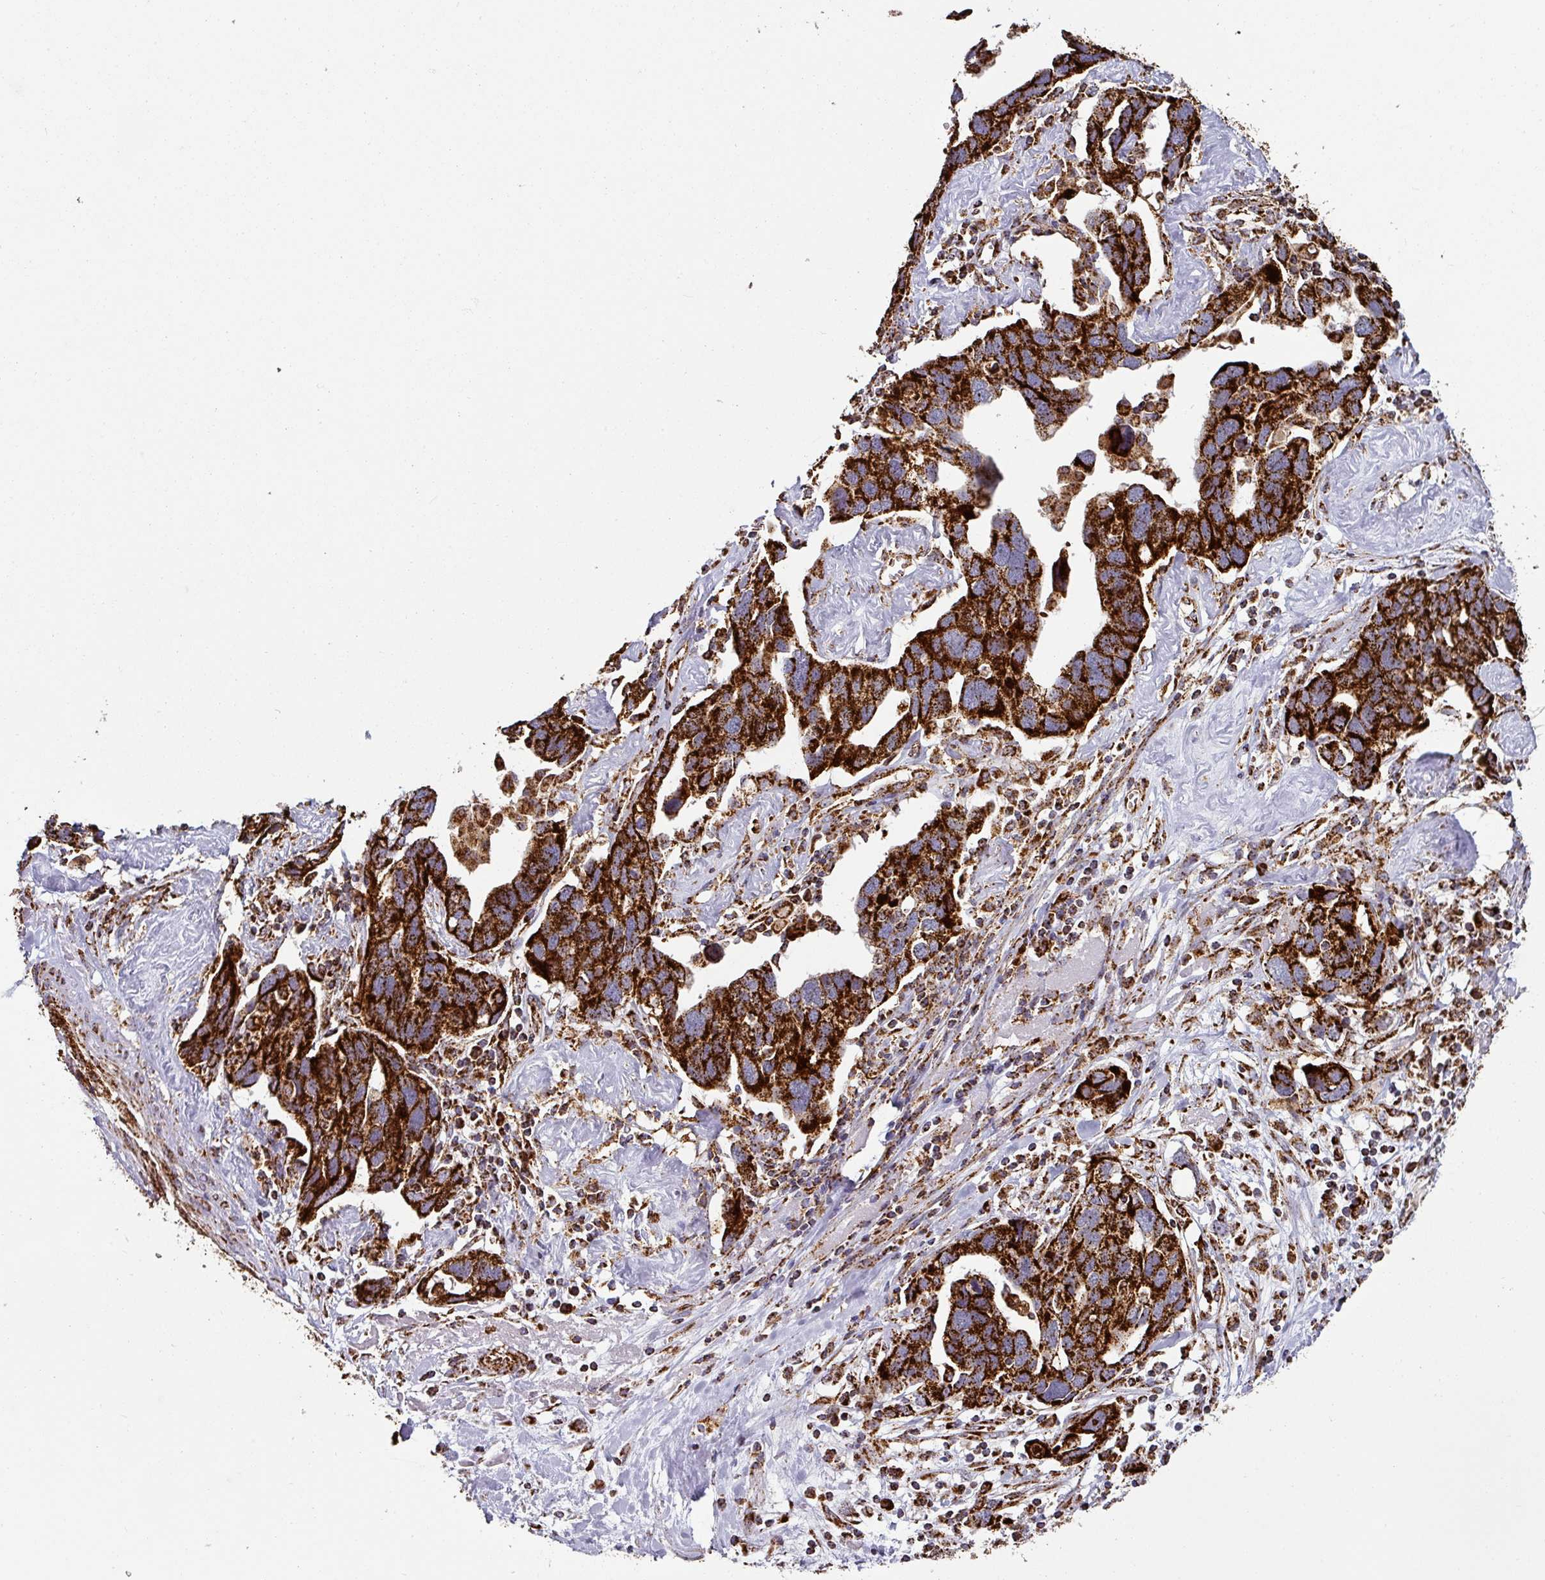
{"staining": {"intensity": "strong", "quantity": ">75%", "location": "cytoplasmic/membranous"}, "tissue": "ovarian cancer", "cell_type": "Tumor cells", "image_type": "cancer", "snomed": [{"axis": "morphology", "description": "Cystadenocarcinoma, serous, NOS"}, {"axis": "topography", "description": "Ovary"}], "caption": "Serous cystadenocarcinoma (ovarian) was stained to show a protein in brown. There is high levels of strong cytoplasmic/membranous expression in approximately >75% of tumor cells.", "gene": "TRAP1", "patient": {"sex": "female", "age": 54}}